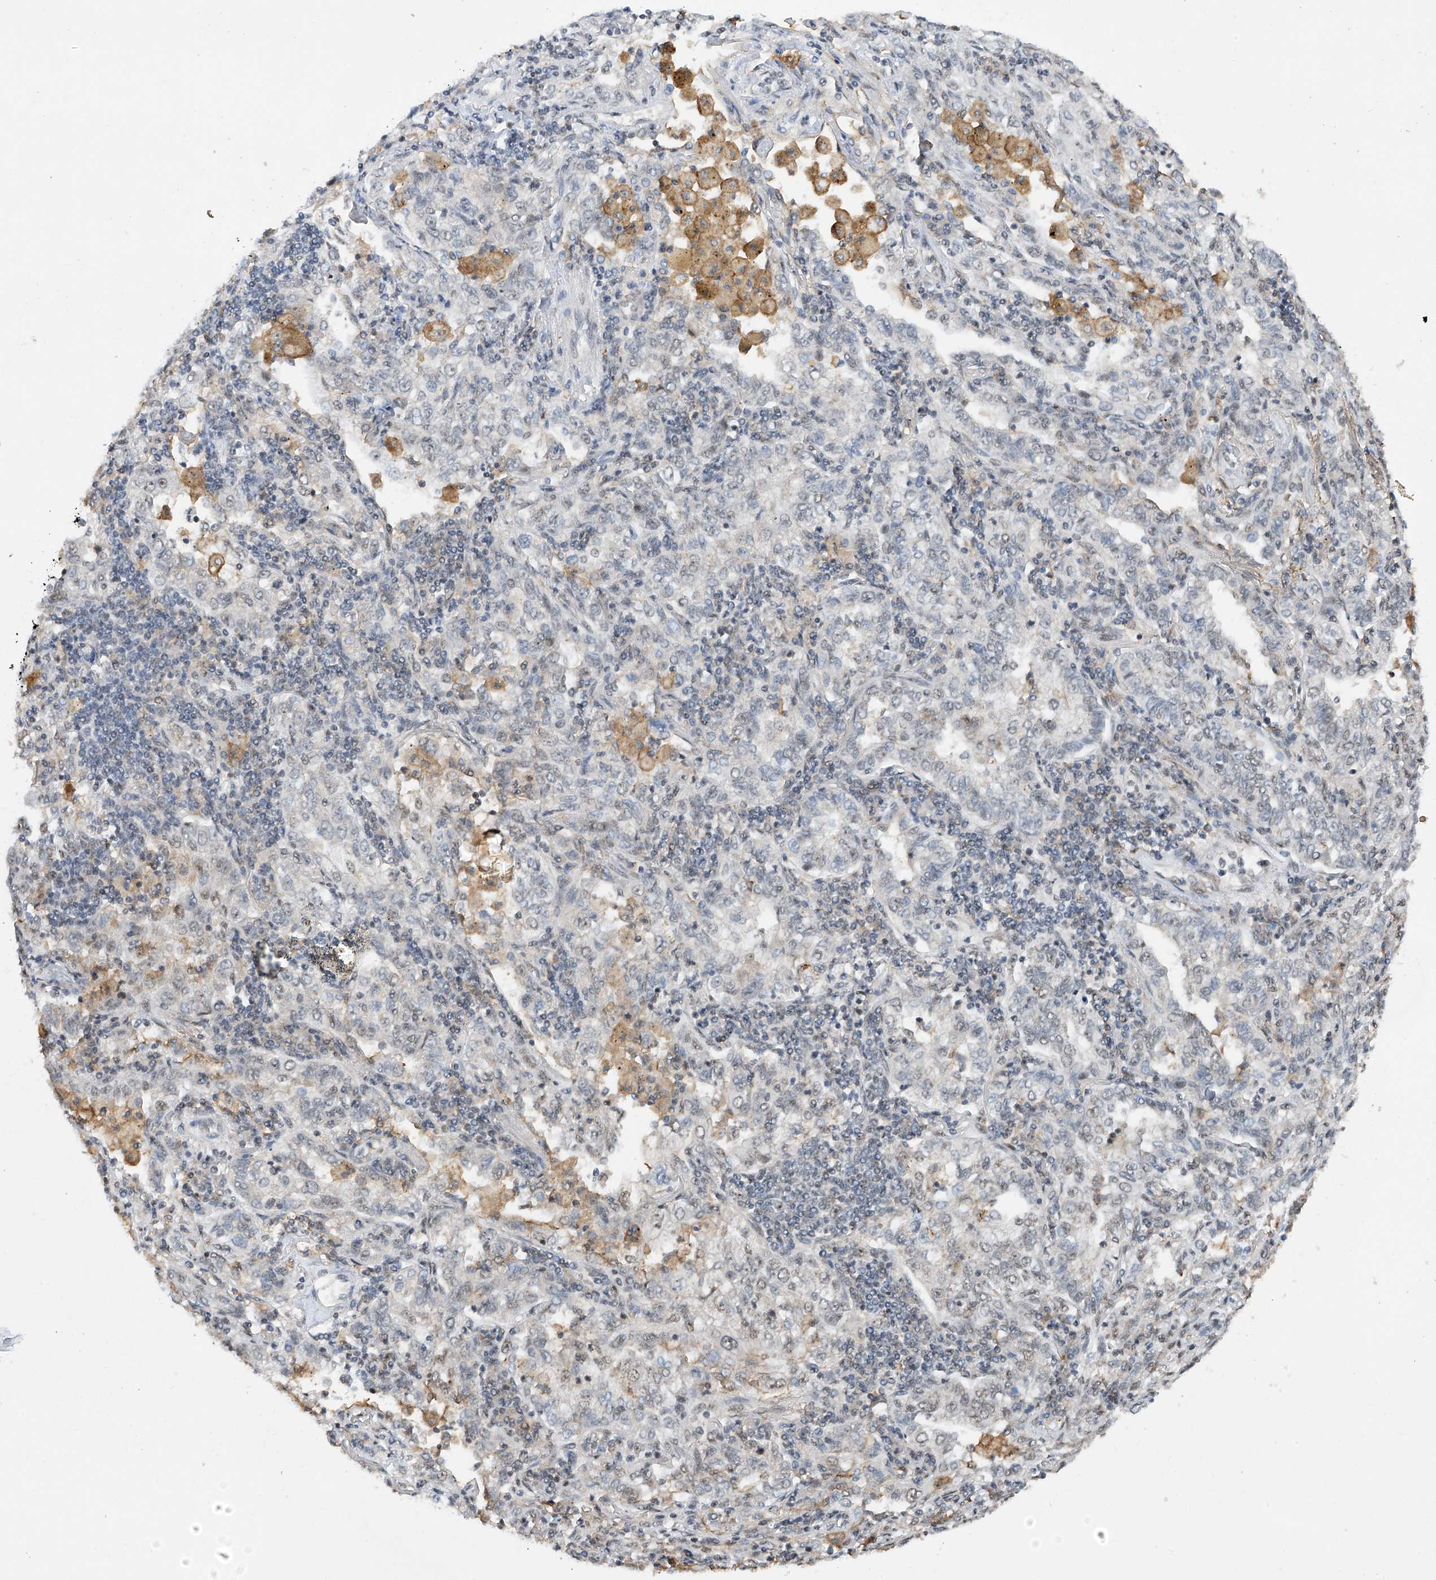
{"staining": {"intensity": "weak", "quantity": "<25%", "location": "nuclear"}, "tissue": "lung cancer", "cell_type": "Tumor cells", "image_type": "cancer", "snomed": [{"axis": "morphology", "description": "Adenocarcinoma, NOS"}, {"axis": "topography", "description": "Lung"}], "caption": "Tumor cells show no significant protein staining in lung cancer (adenocarcinoma).", "gene": "C1orf131", "patient": {"sex": "male", "age": 49}}